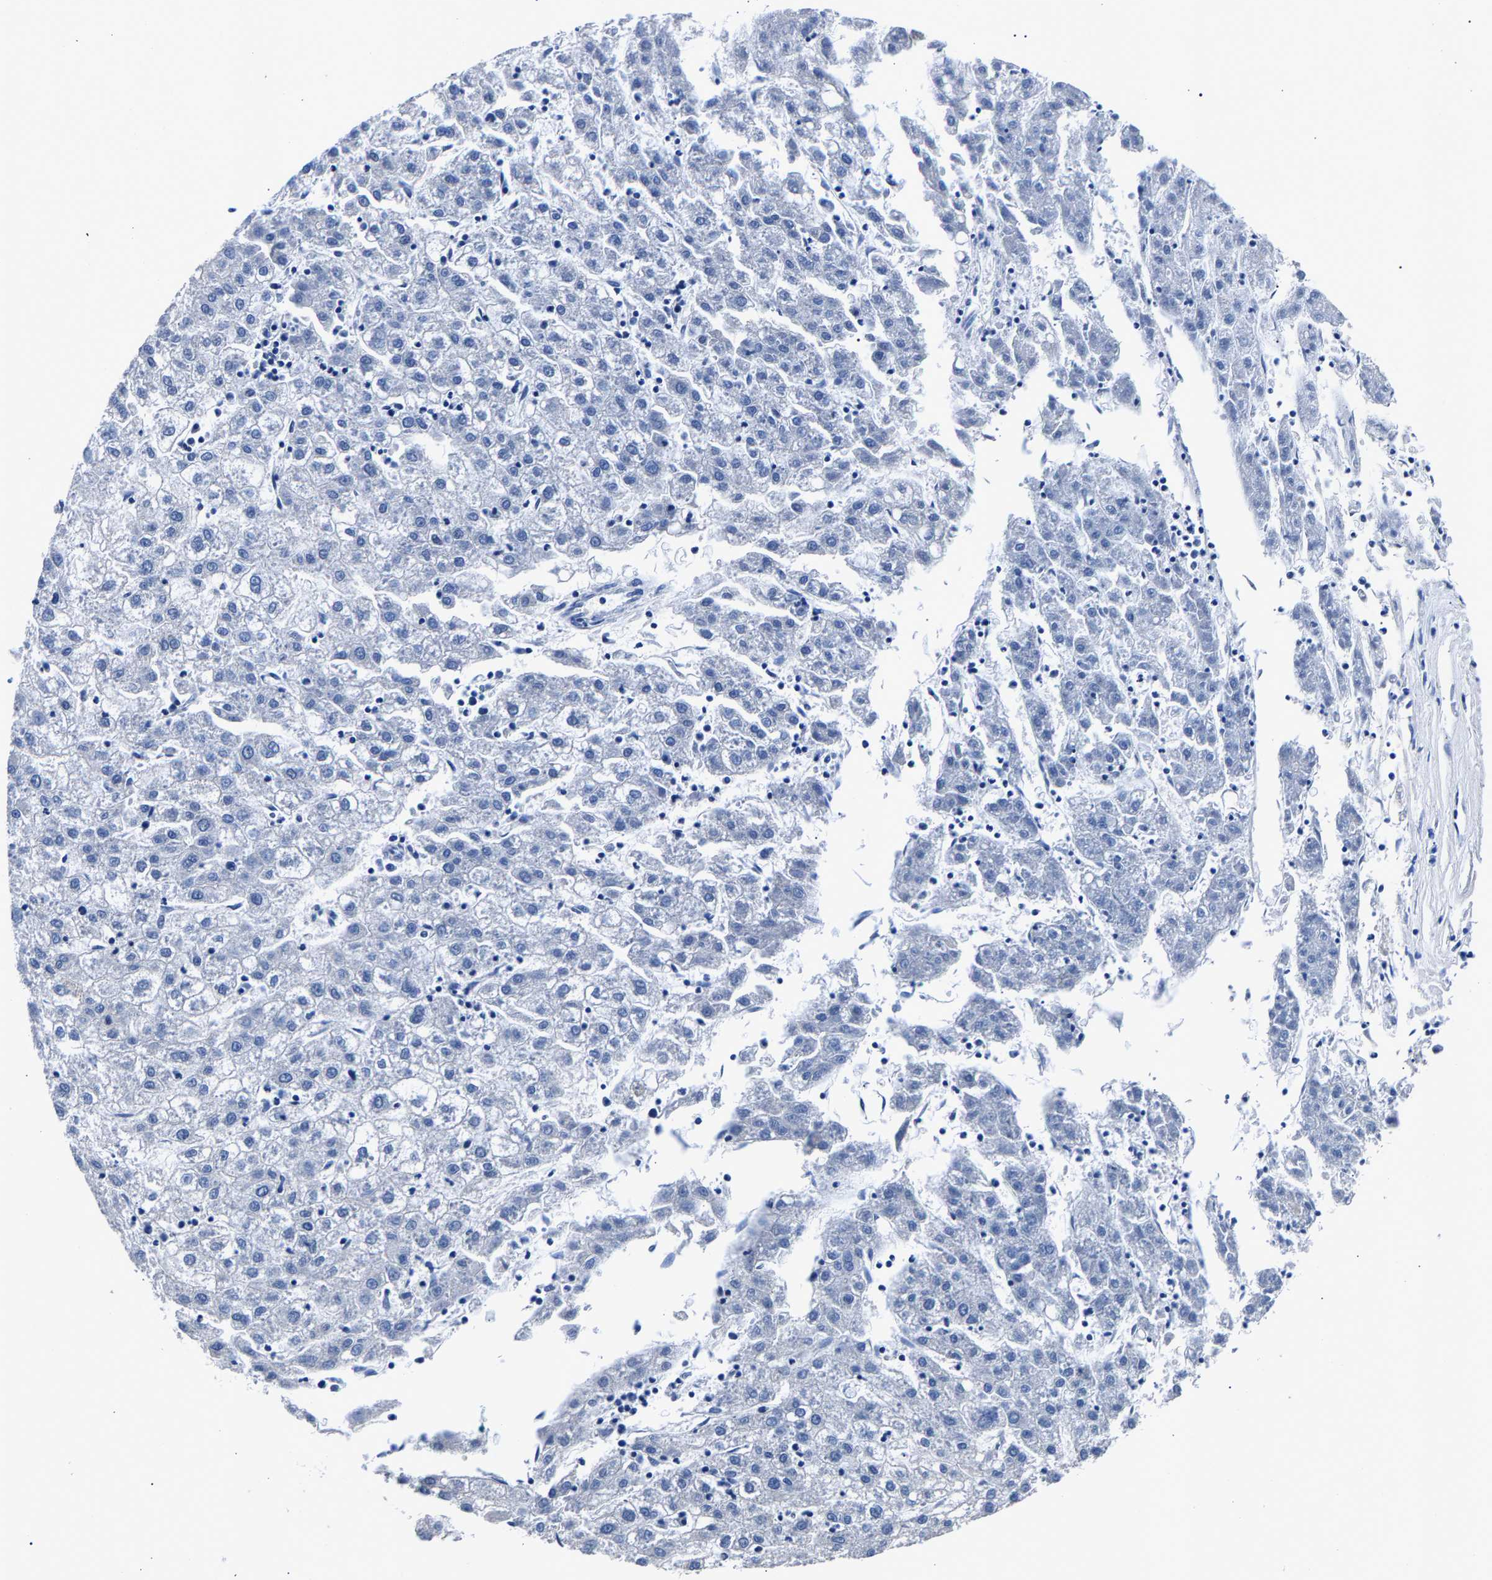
{"staining": {"intensity": "negative", "quantity": "none", "location": "none"}, "tissue": "liver cancer", "cell_type": "Tumor cells", "image_type": "cancer", "snomed": [{"axis": "morphology", "description": "Carcinoma, Hepatocellular, NOS"}, {"axis": "topography", "description": "Liver"}], "caption": "Immunohistochemistry image of neoplastic tissue: hepatocellular carcinoma (liver) stained with DAB (3,3'-diaminobenzidine) demonstrates no significant protein staining in tumor cells.", "gene": "PHF24", "patient": {"sex": "male", "age": 72}}